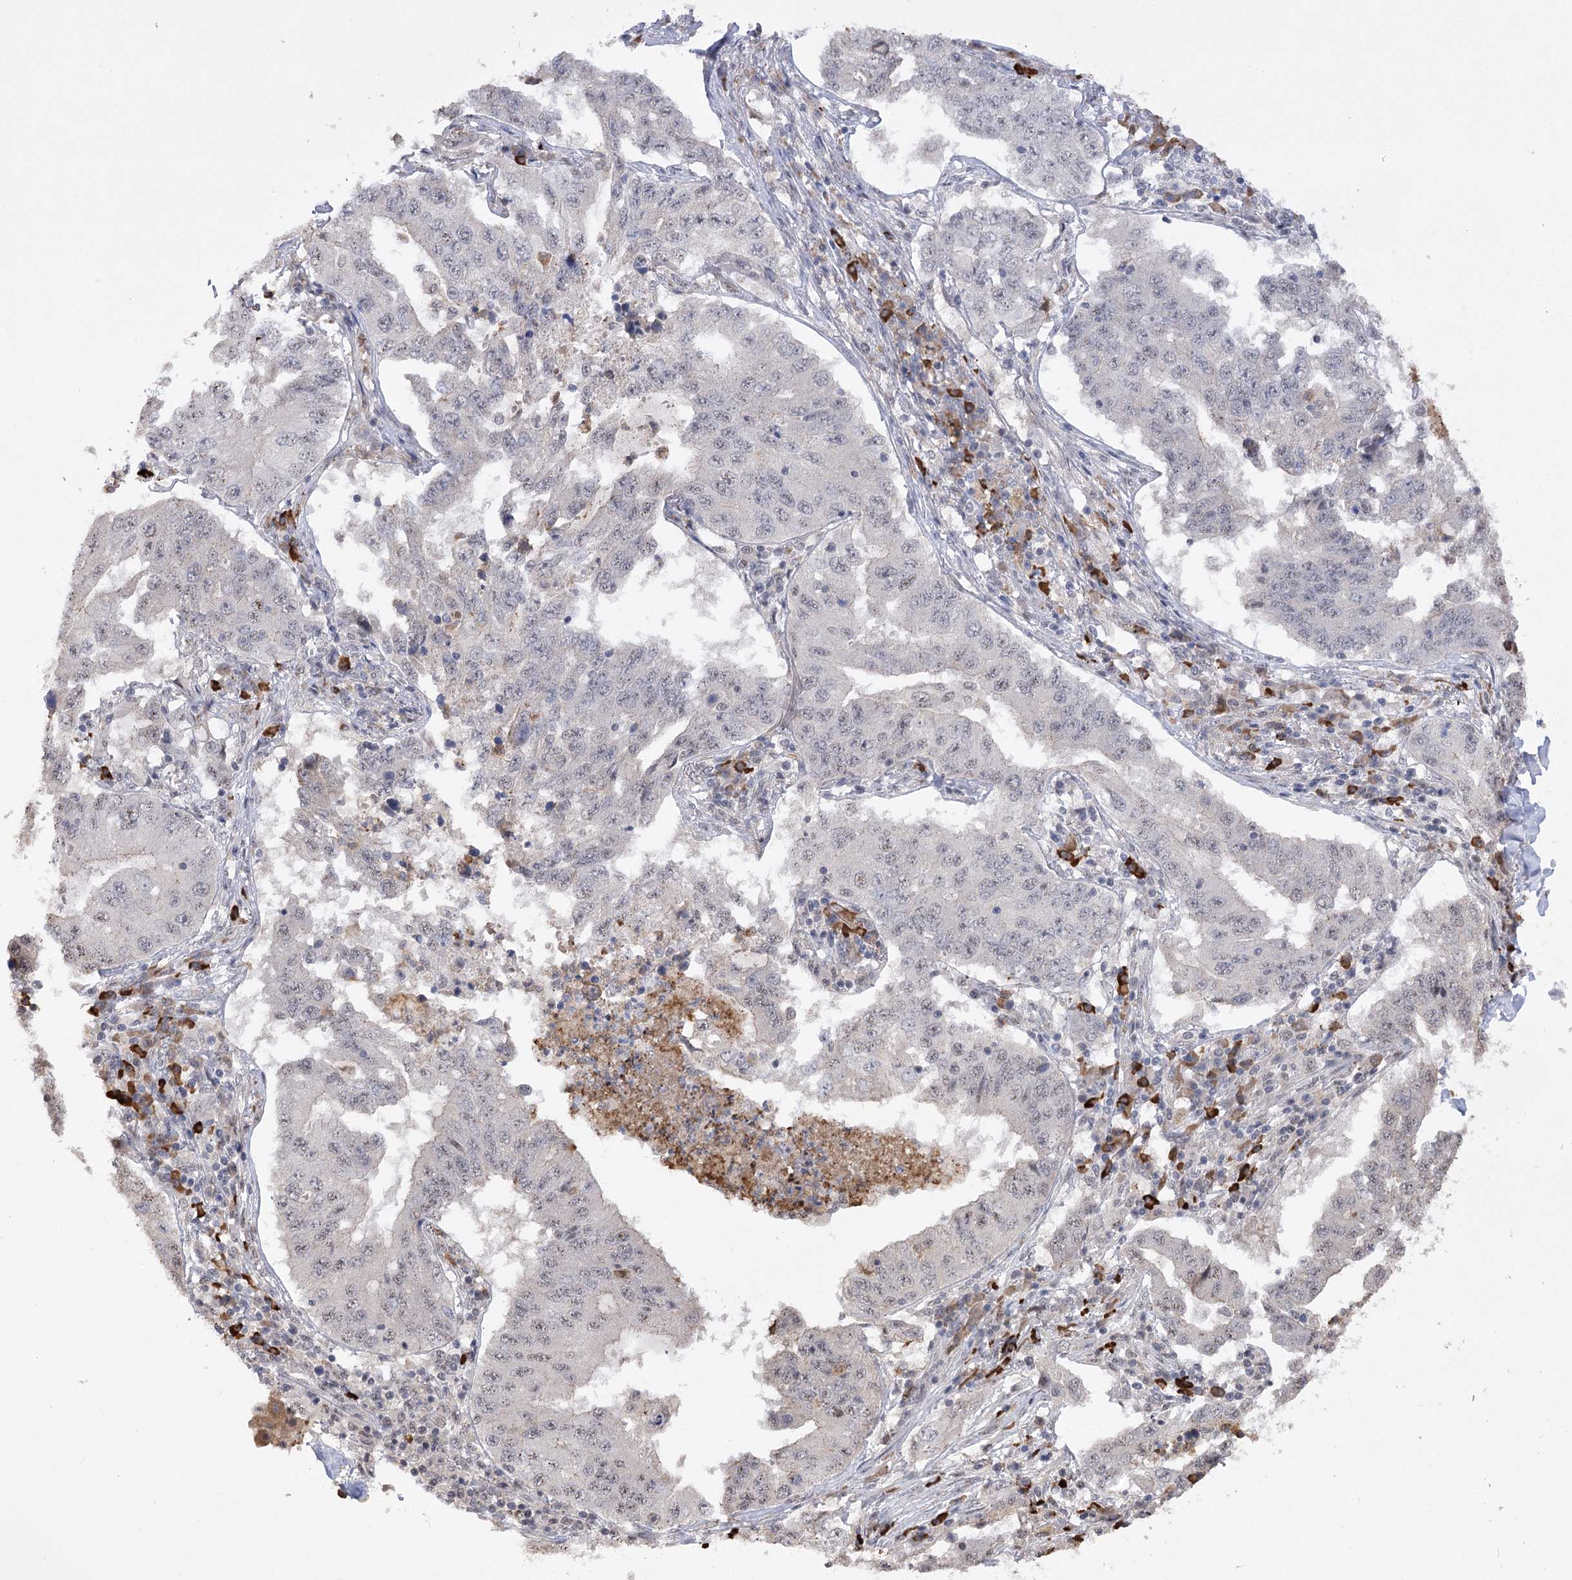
{"staining": {"intensity": "weak", "quantity": "<25%", "location": "nuclear"}, "tissue": "lung cancer", "cell_type": "Tumor cells", "image_type": "cancer", "snomed": [{"axis": "morphology", "description": "Adenocarcinoma, NOS"}, {"axis": "topography", "description": "Lung"}], "caption": "The histopathology image displays no significant staining in tumor cells of adenocarcinoma (lung).", "gene": "PYROXD1", "patient": {"sex": "female", "age": 51}}